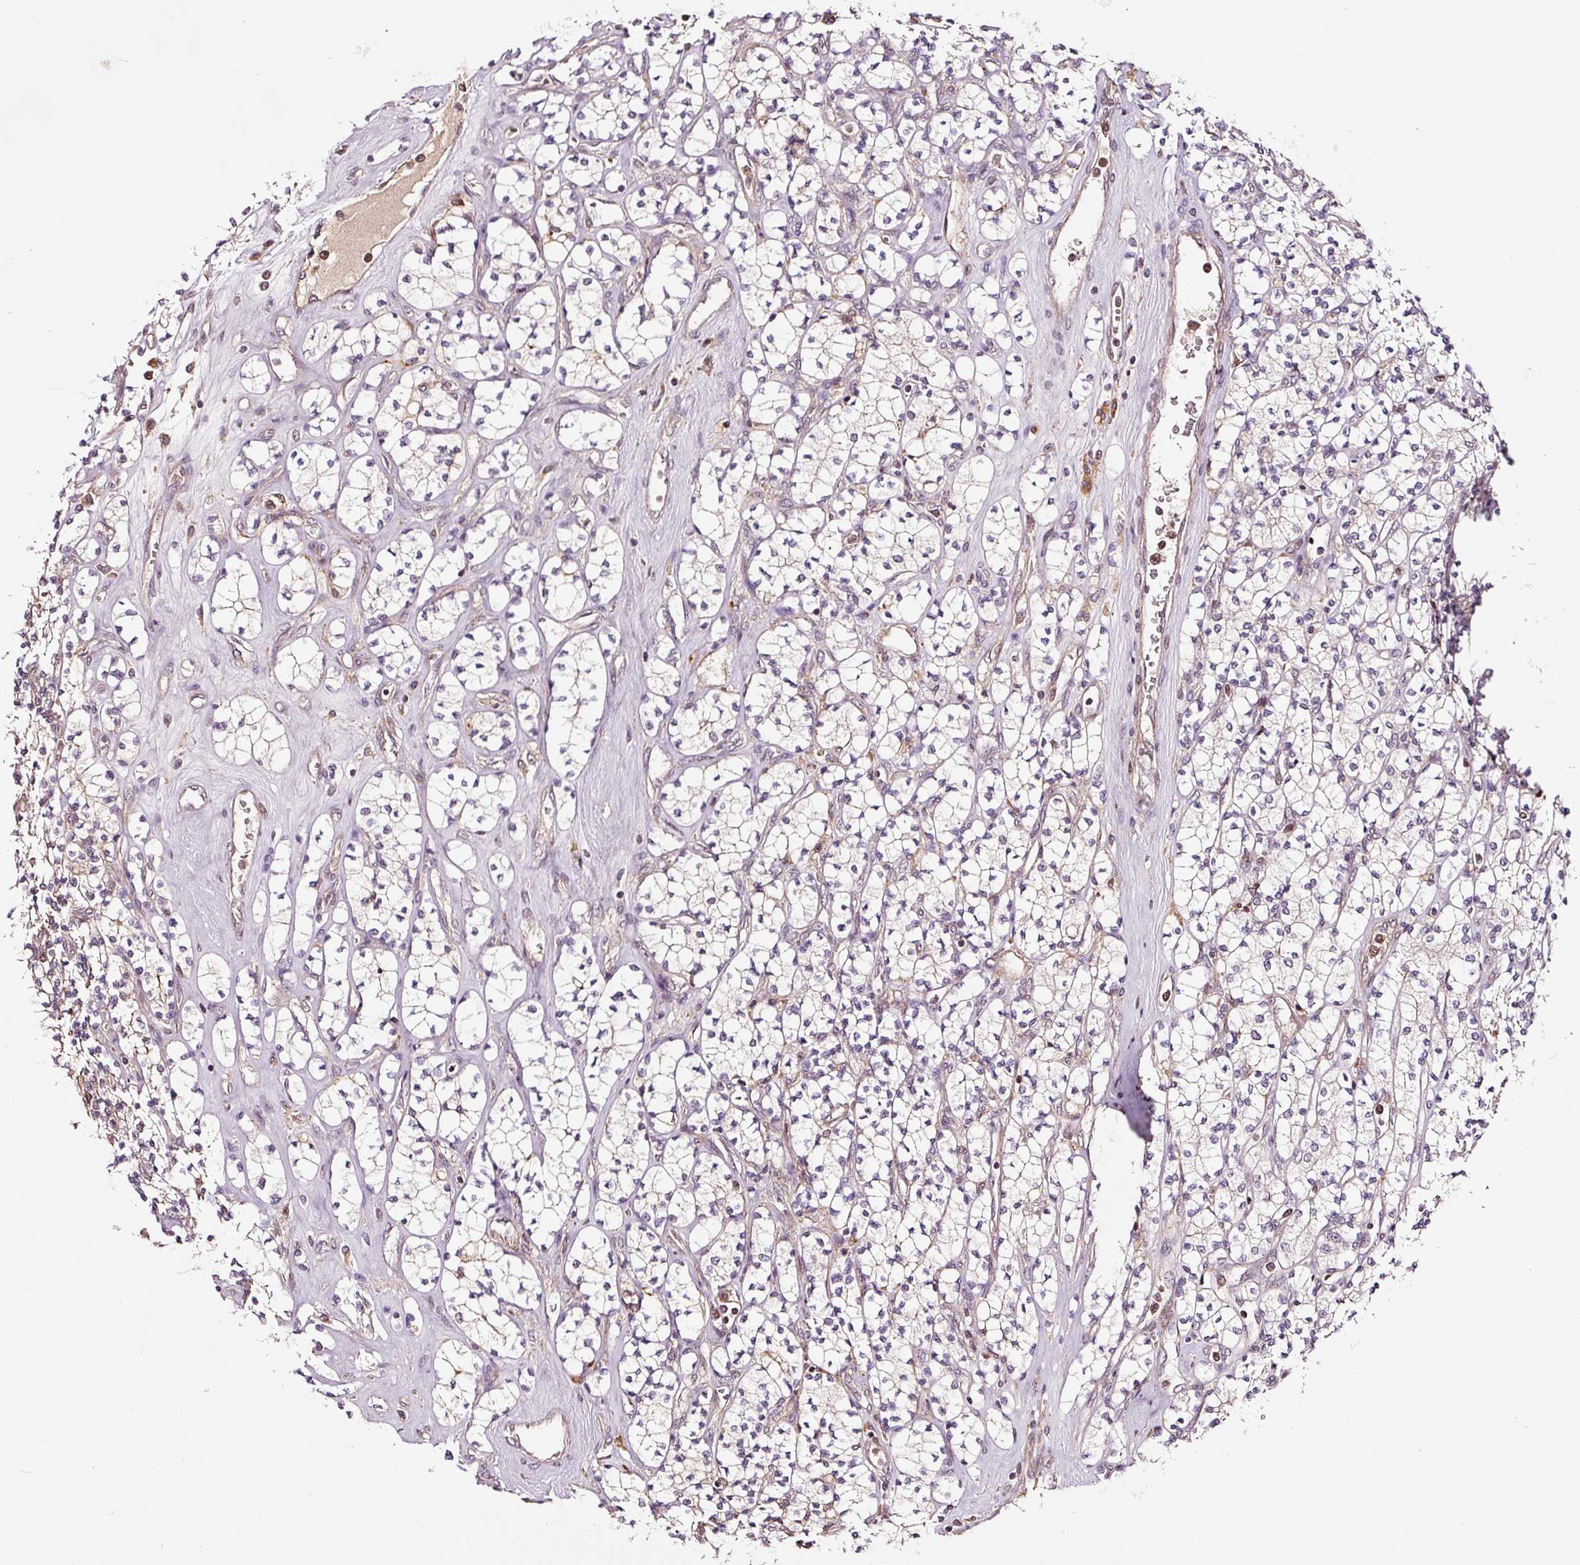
{"staining": {"intensity": "negative", "quantity": "none", "location": "none"}, "tissue": "renal cancer", "cell_type": "Tumor cells", "image_type": "cancer", "snomed": [{"axis": "morphology", "description": "Adenocarcinoma, NOS"}, {"axis": "topography", "description": "Kidney"}], "caption": "Micrograph shows no significant protein expression in tumor cells of renal cancer.", "gene": "RFC4", "patient": {"sex": "male", "age": 77}}